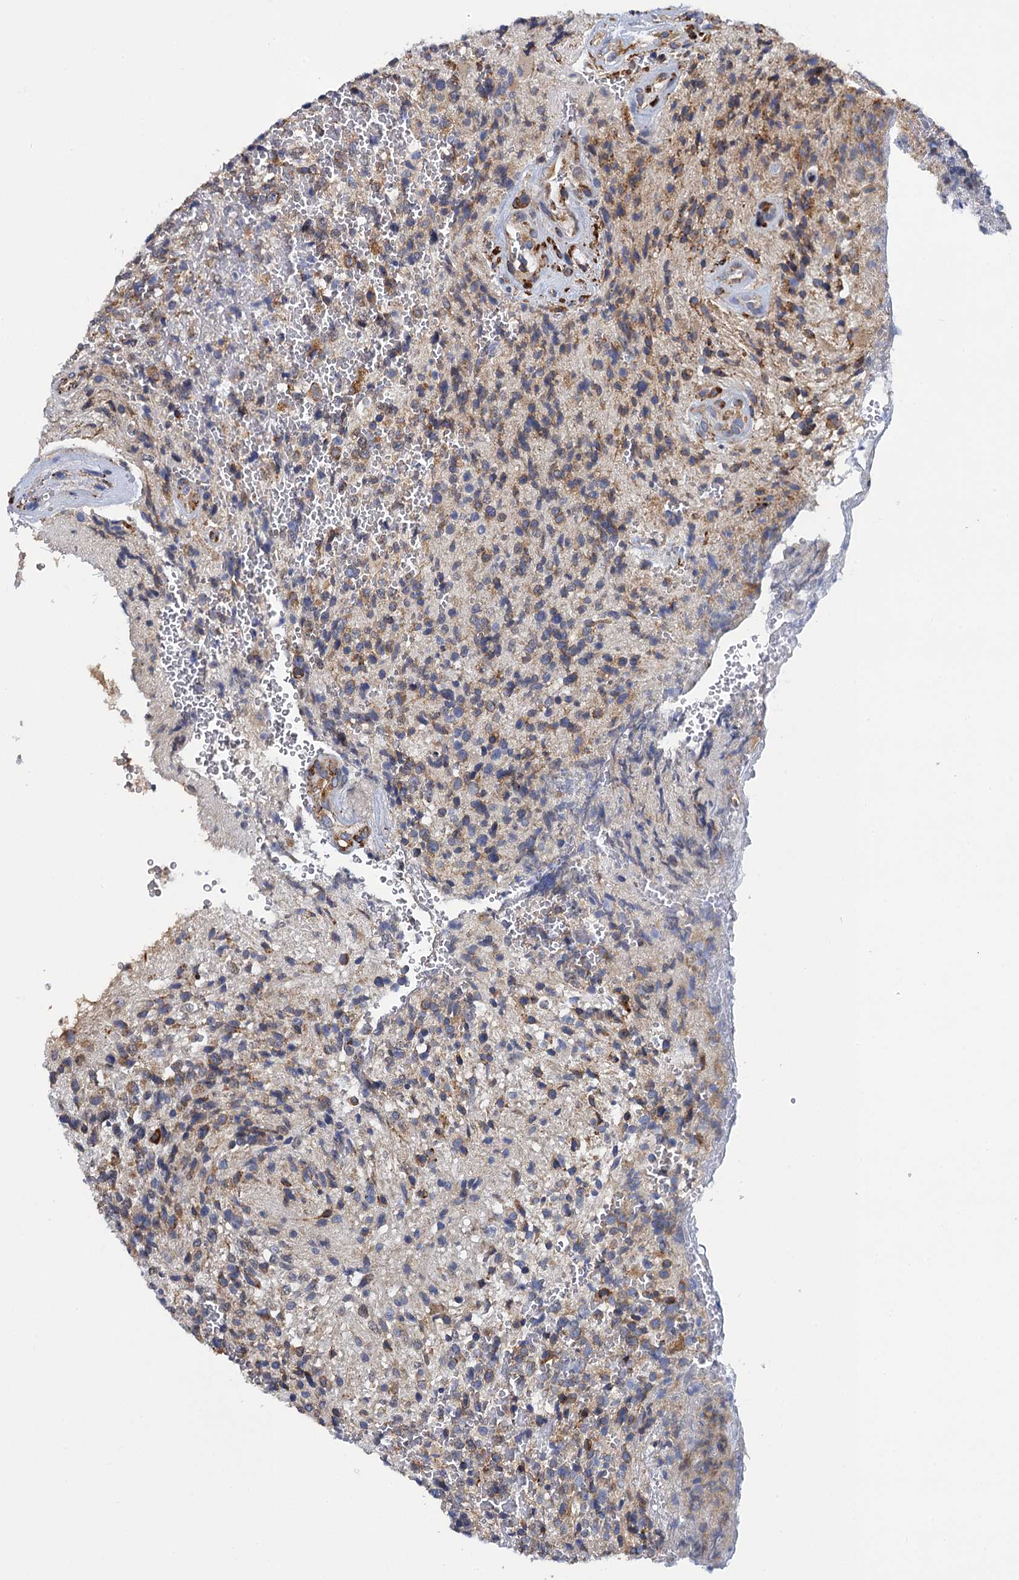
{"staining": {"intensity": "moderate", "quantity": "25%-75%", "location": "cytoplasmic/membranous"}, "tissue": "glioma", "cell_type": "Tumor cells", "image_type": "cancer", "snomed": [{"axis": "morphology", "description": "Glioma, malignant, High grade"}, {"axis": "topography", "description": "Brain"}], "caption": "DAB immunohistochemical staining of glioma shows moderate cytoplasmic/membranous protein positivity in approximately 25%-75% of tumor cells.", "gene": "POGLUT3", "patient": {"sex": "male", "age": 56}}